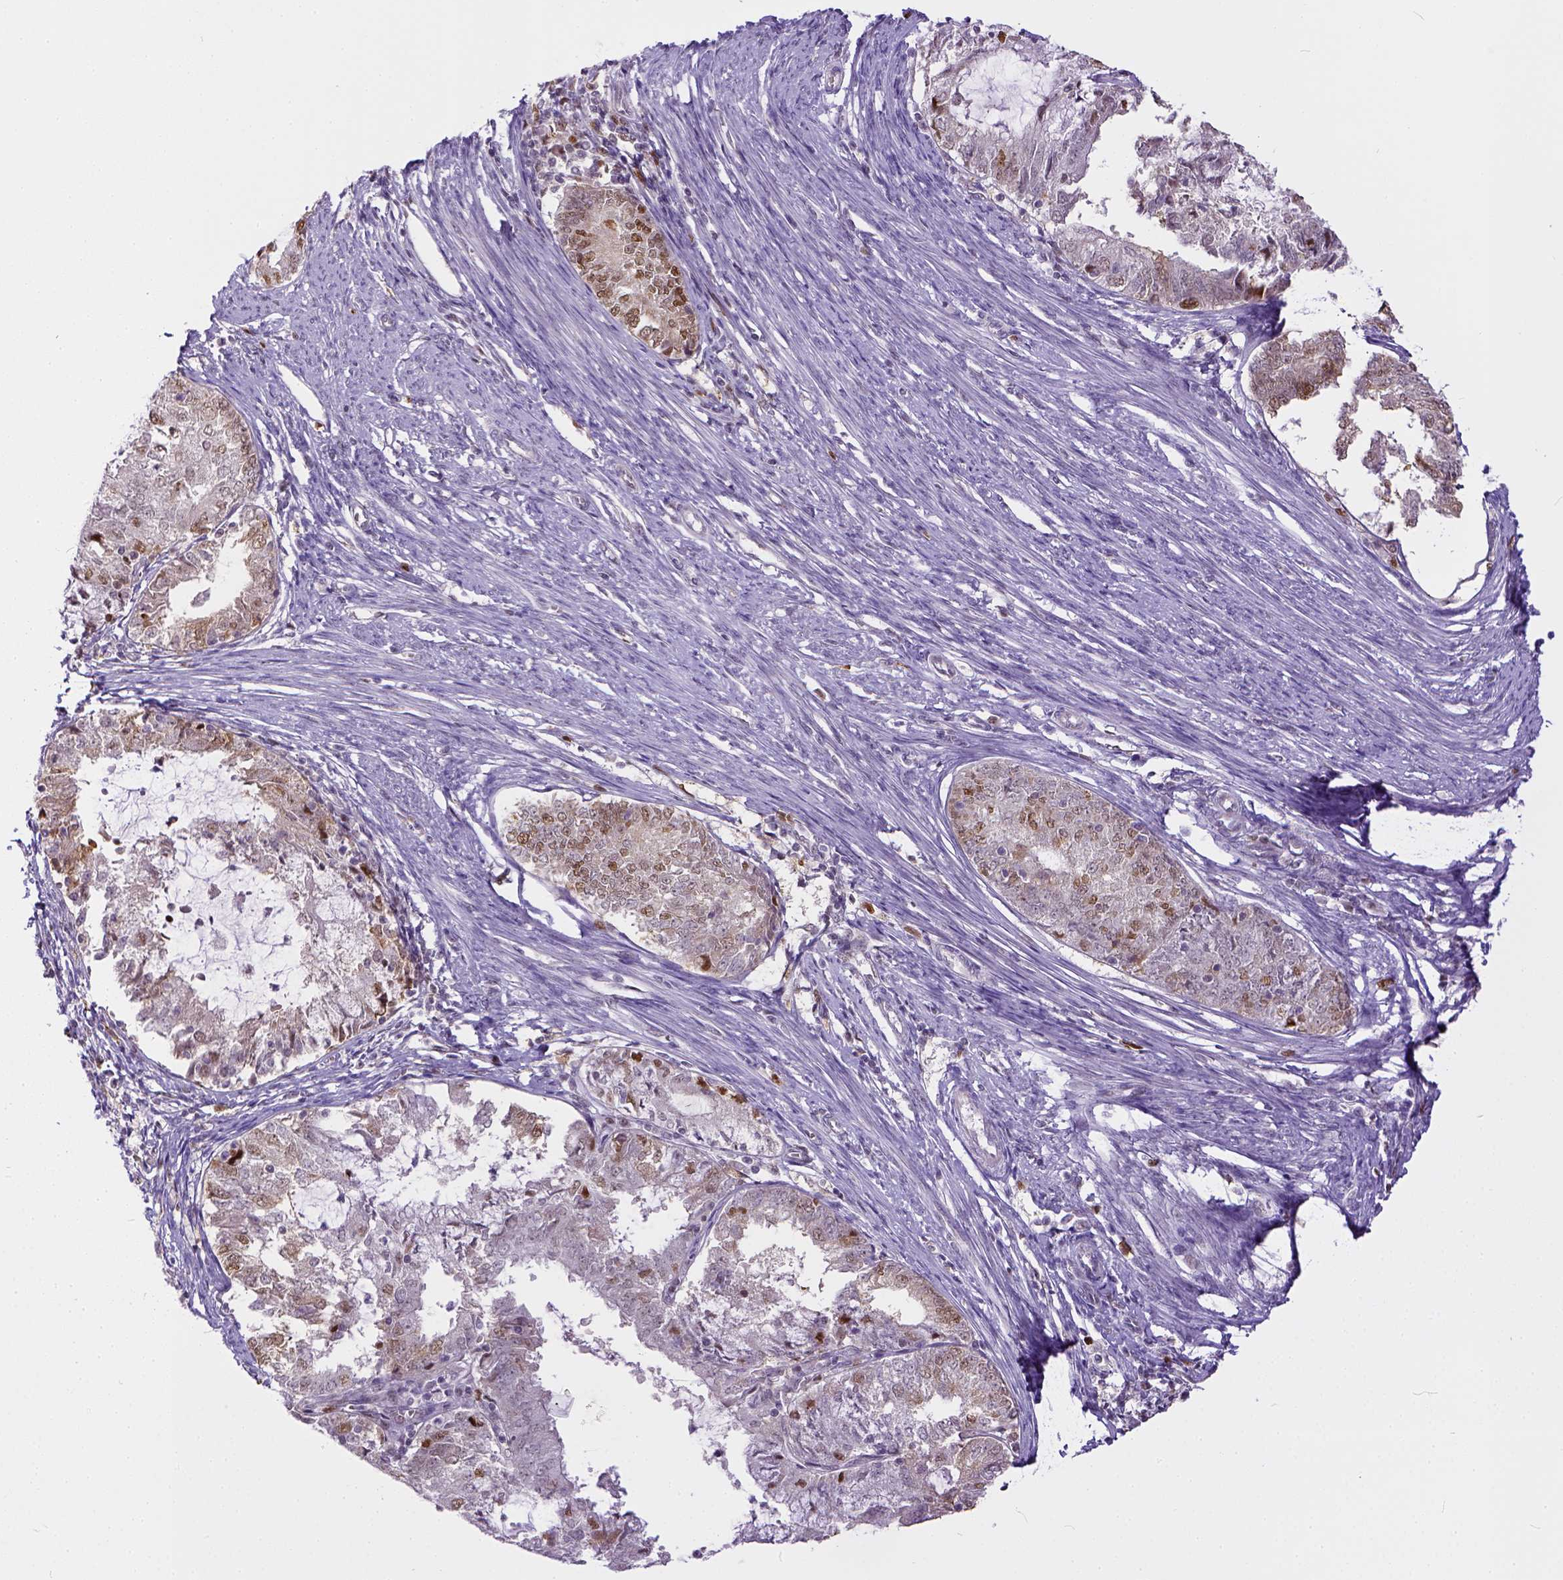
{"staining": {"intensity": "moderate", "quantity": "<25%", "location": "nuclear"}, "tissue": "endometrial cancer", "cell_type": "Tumor cells", "image_type": "cancer", "snomed": [{"axis": "morphology", "description": "Adenocarcinoma, NOS"}, {"axis": "topography", "description": "Endometrium"}], "caption": "A micrograph of endometrial cancer stained for a protein exhibits moderate nuclear brown staining in tumor cells.", "gene": "ERCC1", "patient": {"sex": "female", "age": 57}}